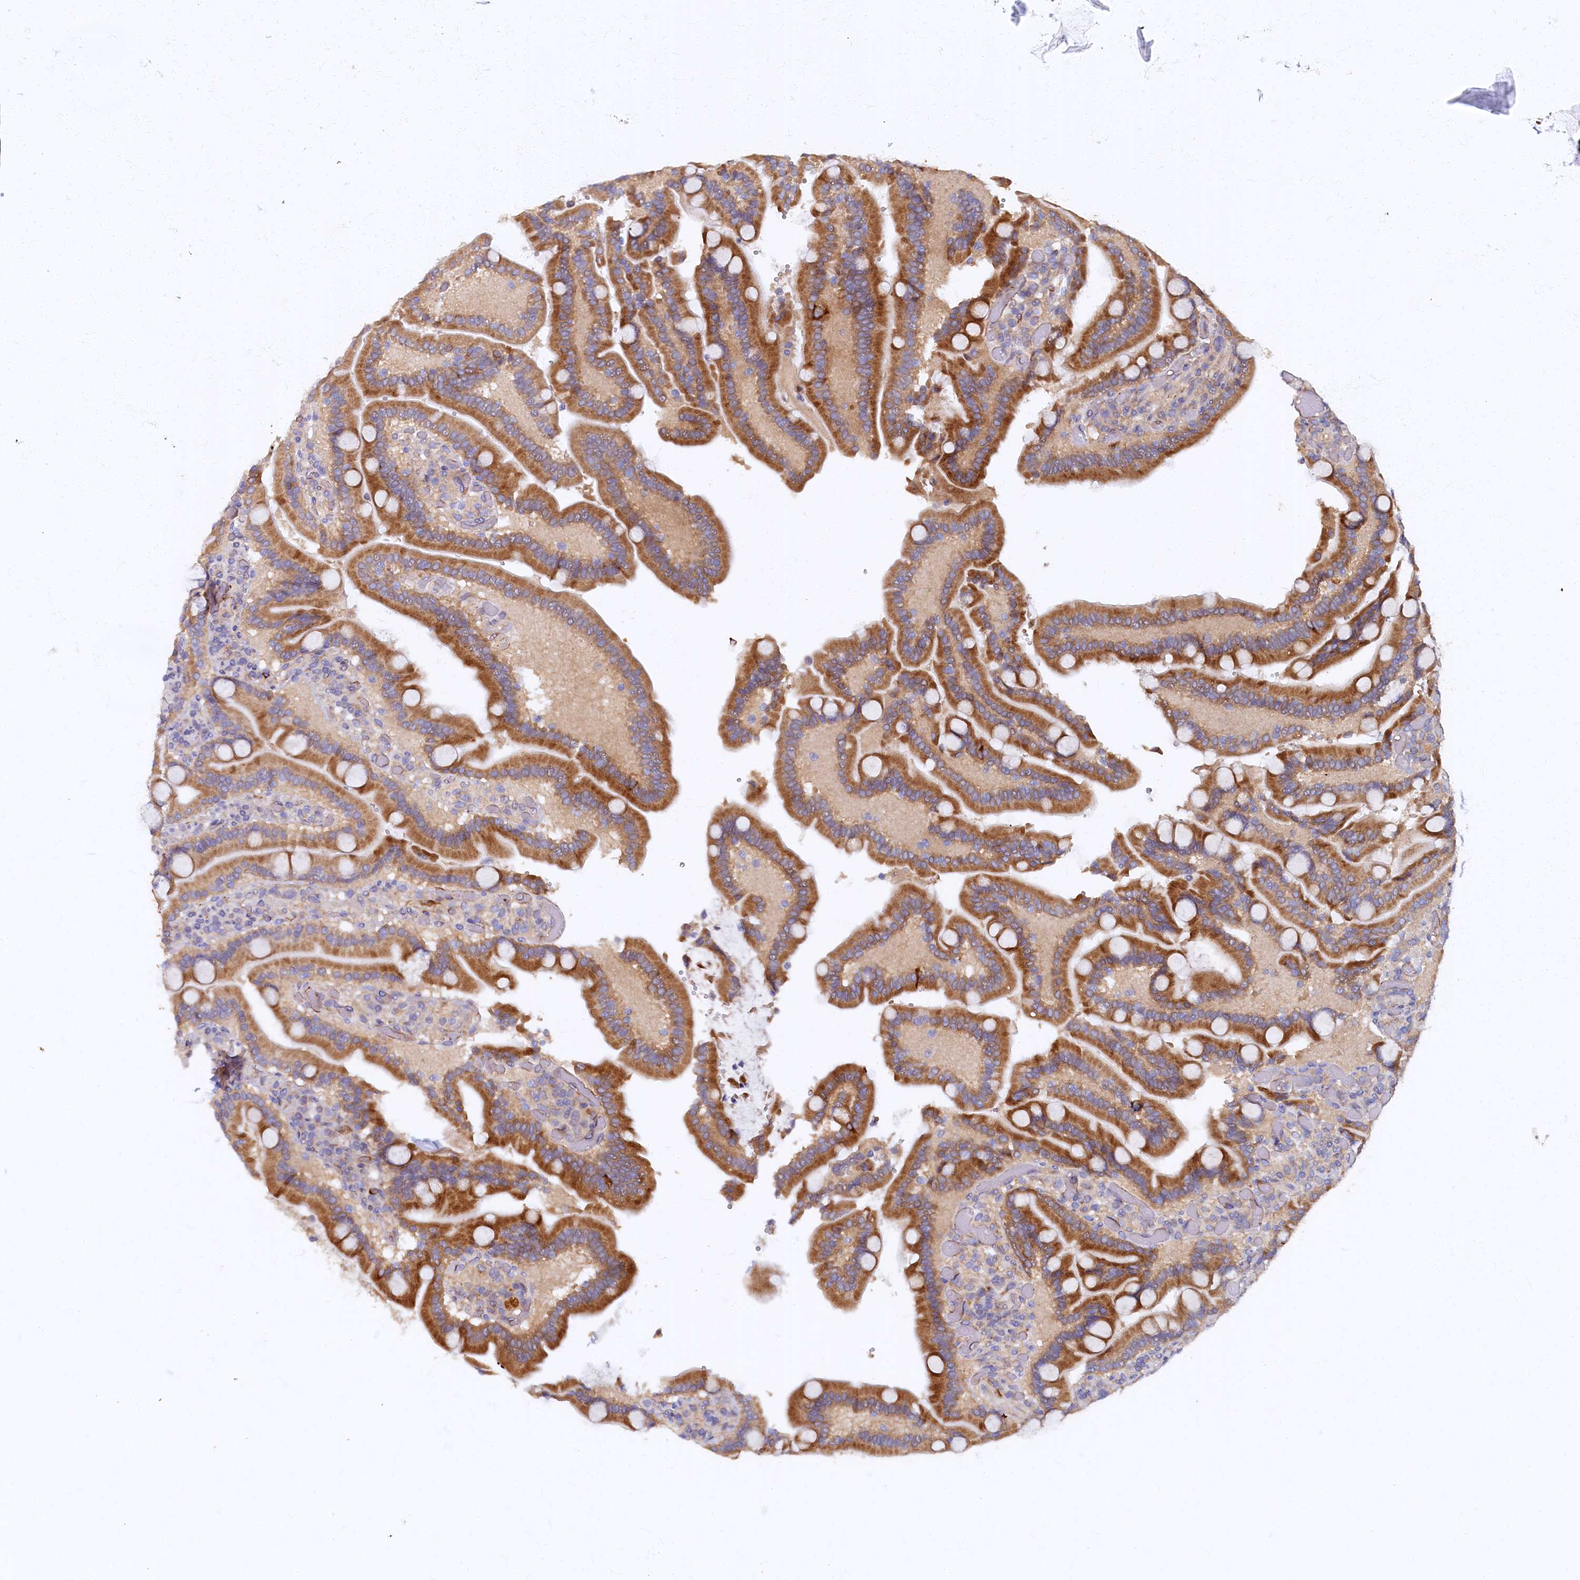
{"staining": {"intensity": "moderate", "quantity": ">75%", "location": "cytoplasmic/membranous"}, "tissue": "duodenum", "cell_type": "Glandular cells", "image_type": "normal", "snomed": [{"axis": "morphology", "description": "Normal tissue, NOS"}, {"axis": "topography", "description": "Duodenum"}], "caption": "Glandular cells exhibit medium levels of moderate cytoplasmic/membranous staining in approximately >75% of cells in benign human duodenum.", "gene": "ARL11", "patient": {"sex": "female", "age": 62}}